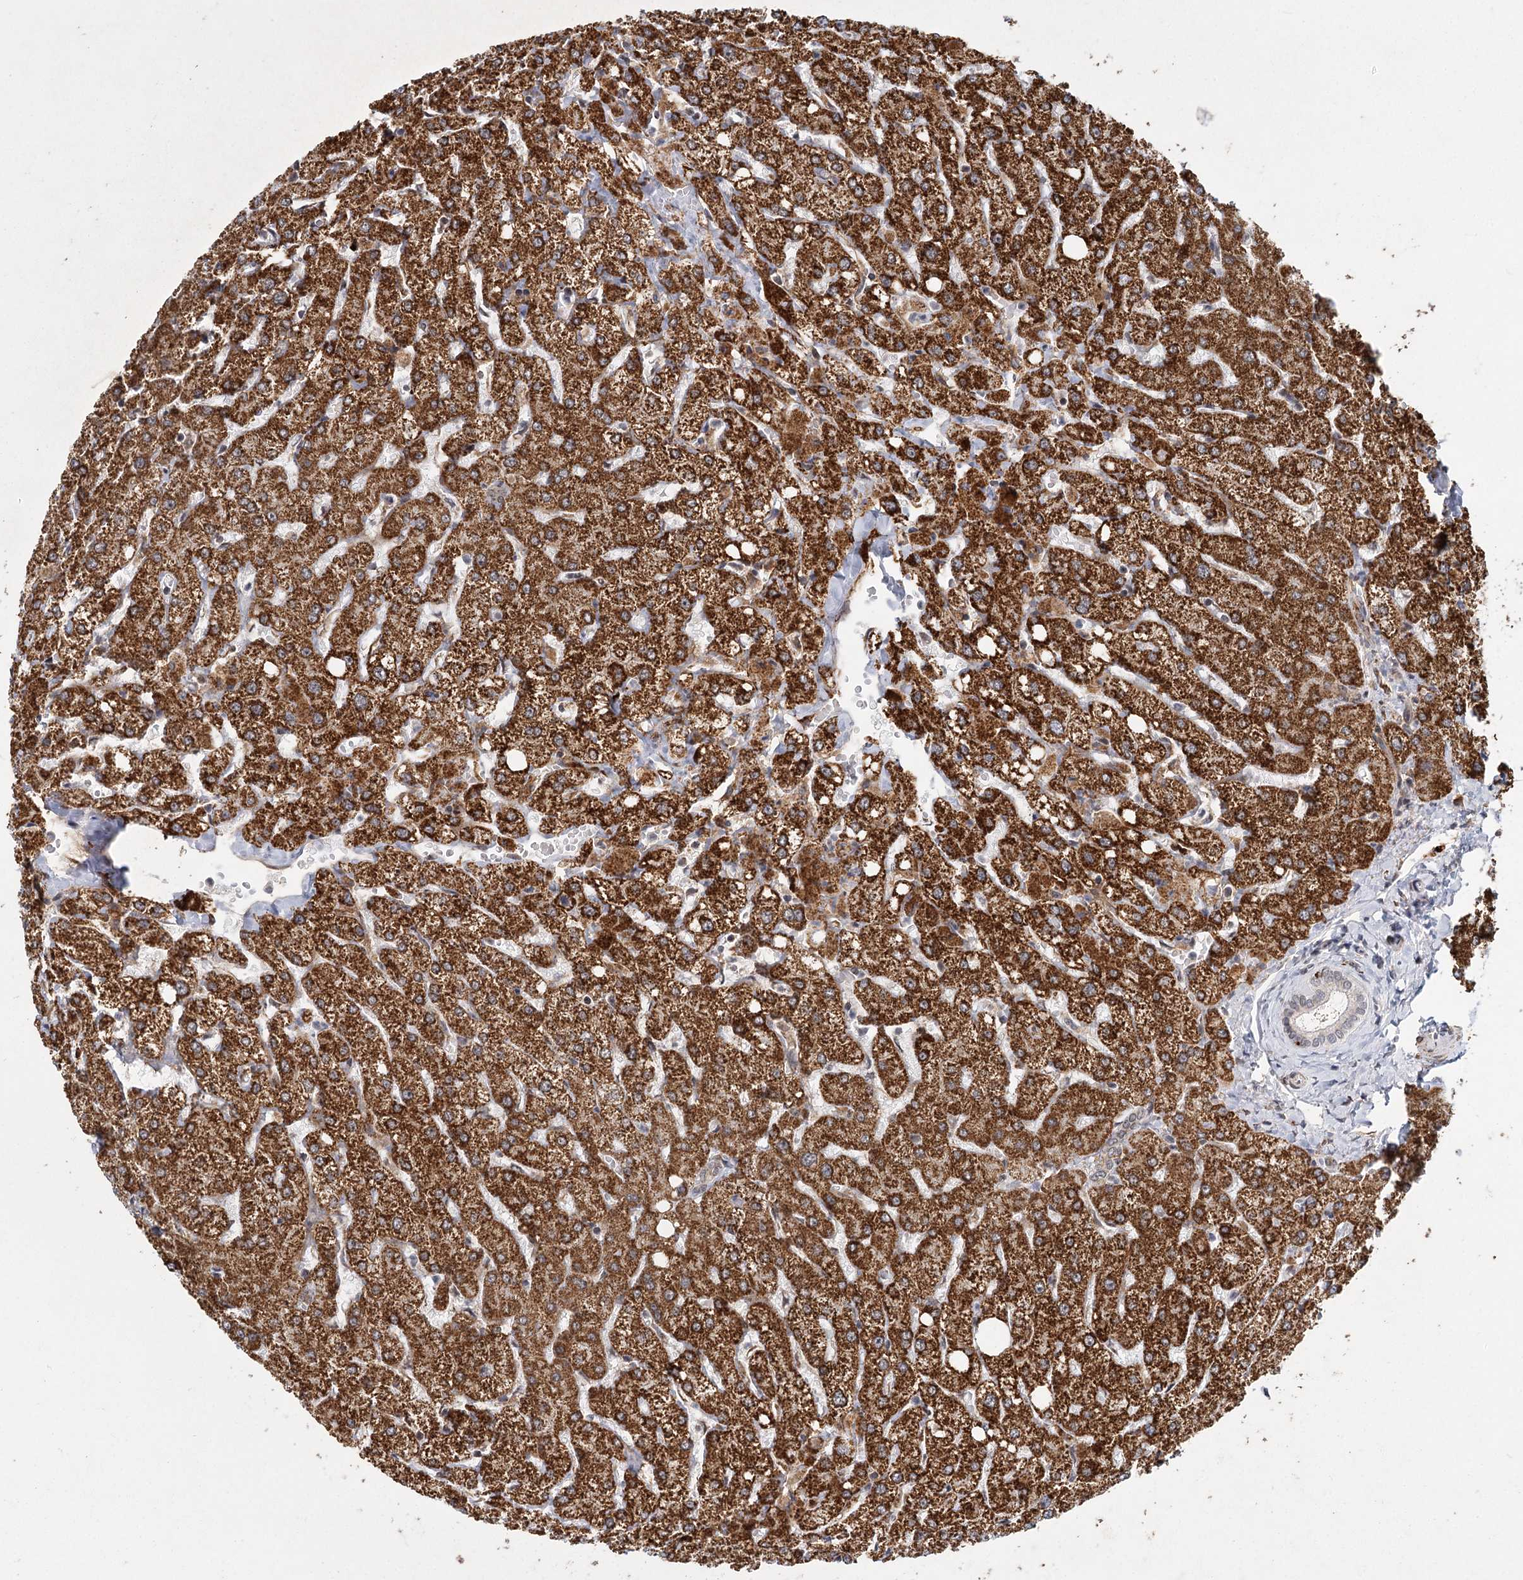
{"staining": {"intensity": "negative", "quantity": "none", "location": "none"}, "tissue": "liver", "cell_type": "Cholangiocytes", "image_type": "normal", "snomed": [{"axis": "morphology", "description": "Normal tissue, NOS"}, {"axis": "topography", "description": "Liver"}], "caption": "Protein analysis of unremarkable liver exhibits no significant positivity in cholangiocytes. (DAB immunohistochemistry with hematoxylin counter stain).", "gene": "ZCCHC24", "patient": {"sex": "female", "age": 54}}